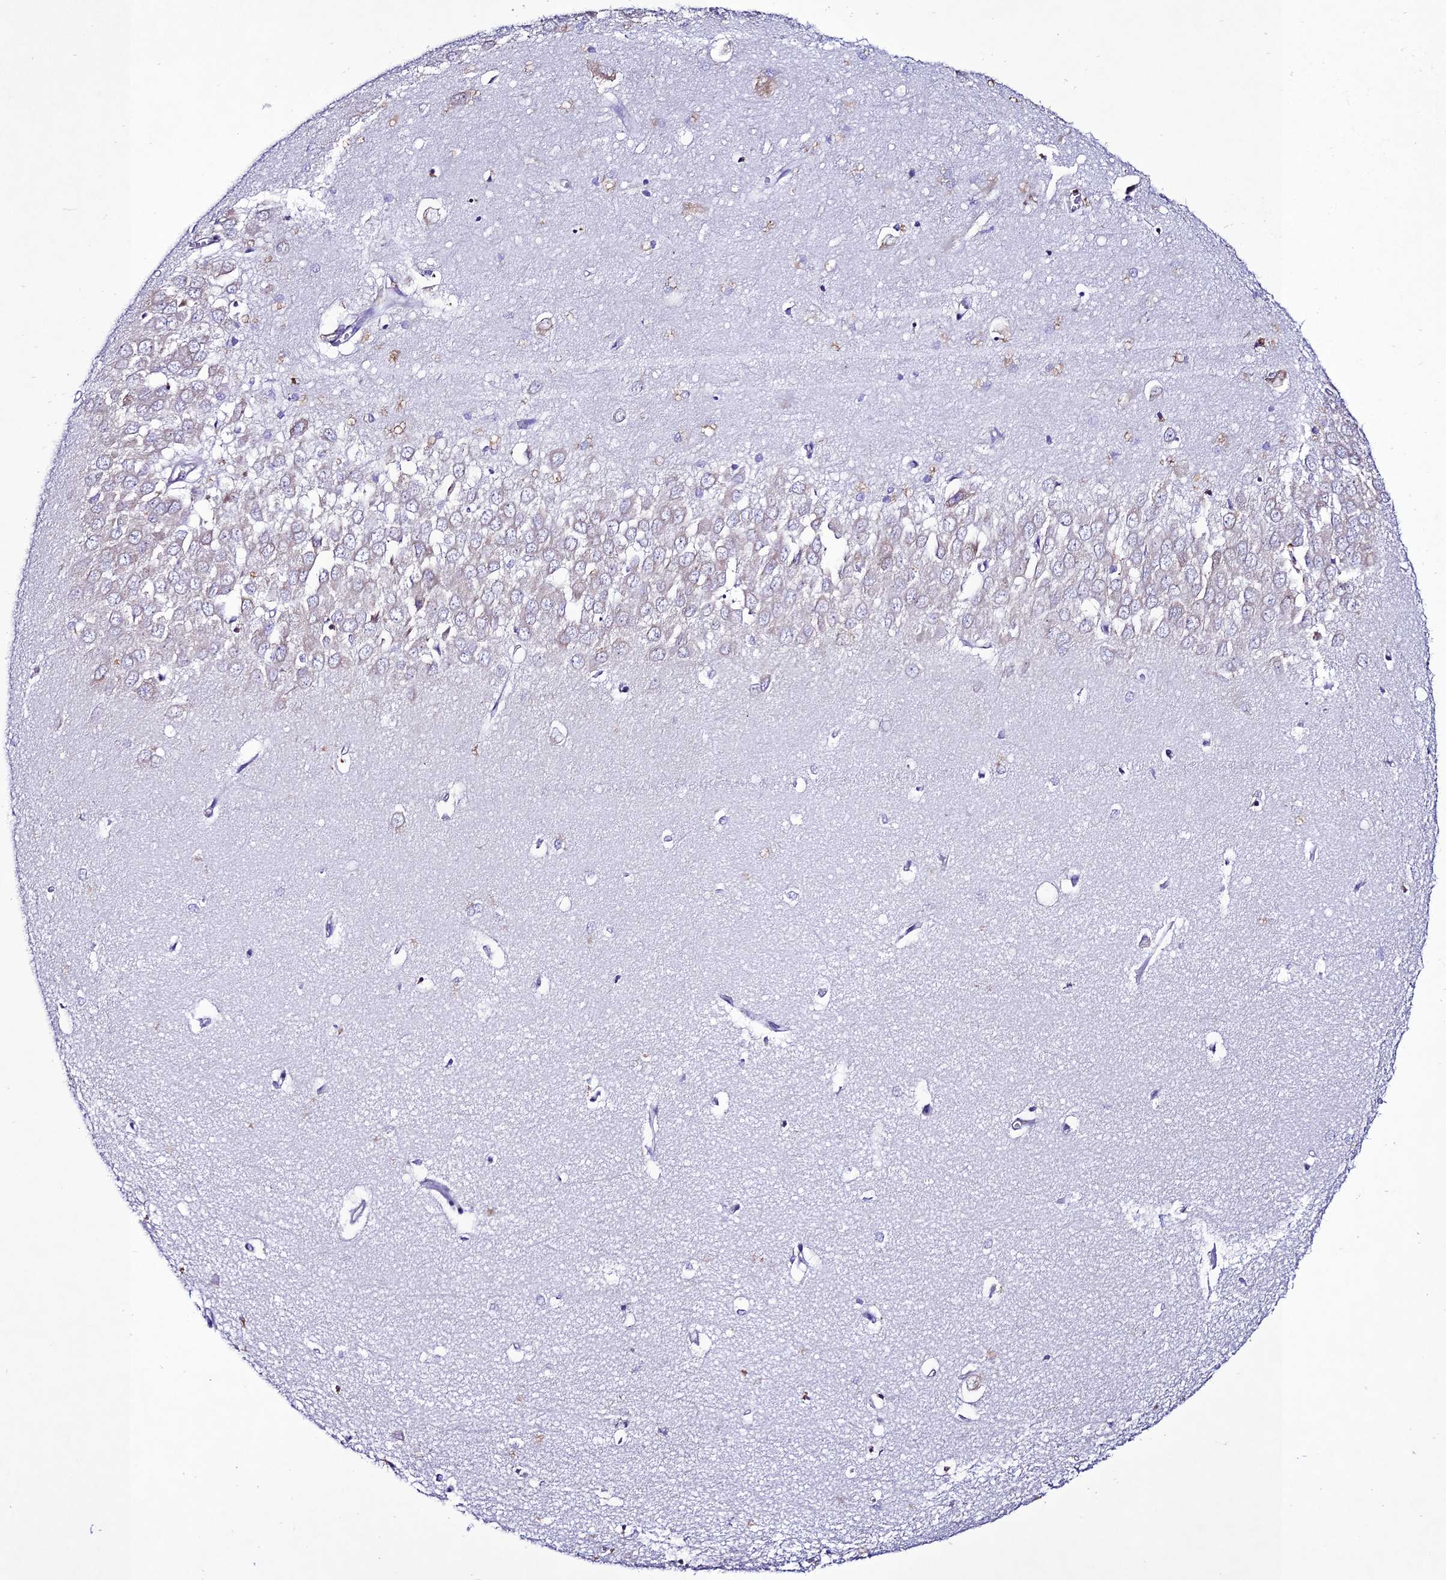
{"staining": {"intensity": "moderate", "quantity": "<25%", "location": "cytoplasmic/membranous"}, "tissue": "hippocampus", "cell_type": "Glial cells", "image_type": "normal", "snomed": [{"axis": "morphology", "description": "Normal tissue, NOS"}, {"axis": "topography", "description": "Hippocampus"}], "caption": "Immunohistochemical staining of normal human hippocampus demonstrates moderate cytoplasmic/membranous protein expression in about <25% of glial cells.", "gene": "OR51Q1", "patient": {"sex": "female", "age": 64}}